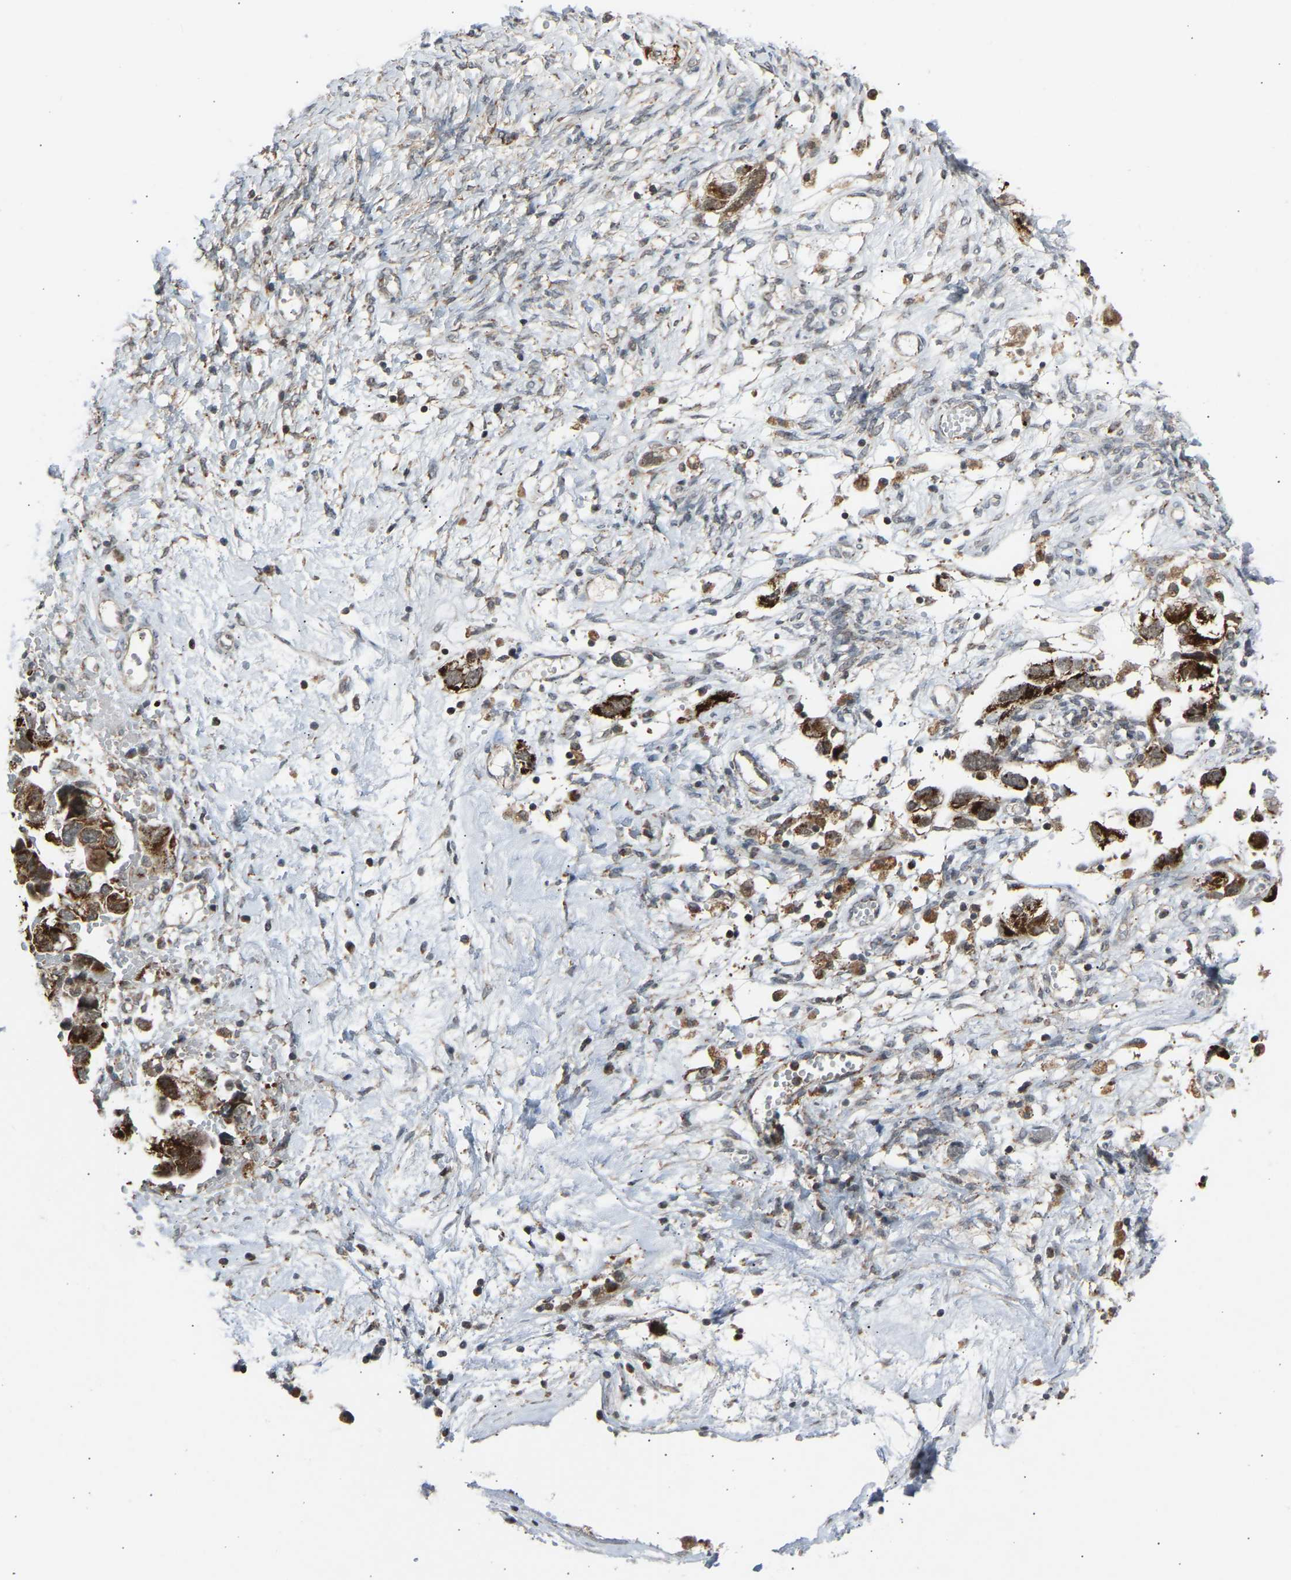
{"staining": {"intensity": "moderate", "quantity": "25%-75%", "location": "cytoplasmic/membranous"}, "tissue": "ovarian cancer", "cell_type": "Tumor cells", "image_type": "cancer", "snomed": [{"axis": "morphology", "description": "Carcinoma, NOS"}, {"axis": "morphology", "description": "Cystadenocarcinoma, serous, NOS"}, {"axis": "topography", "description": "Ovary"}], "caption": "IHC of human ovarian cancer (serous cystadenocarcinoma) reveals medium levels of moderate cytoplasmic/membranous expression in about 25%-75% of tumor cells. The staining was performed using DAB, with brown indicating positive protein expression. Nuclei are stained blue with hematoxylin.", "gene": "SLIRP", "patient": {"sex": "female", "age": 69}}